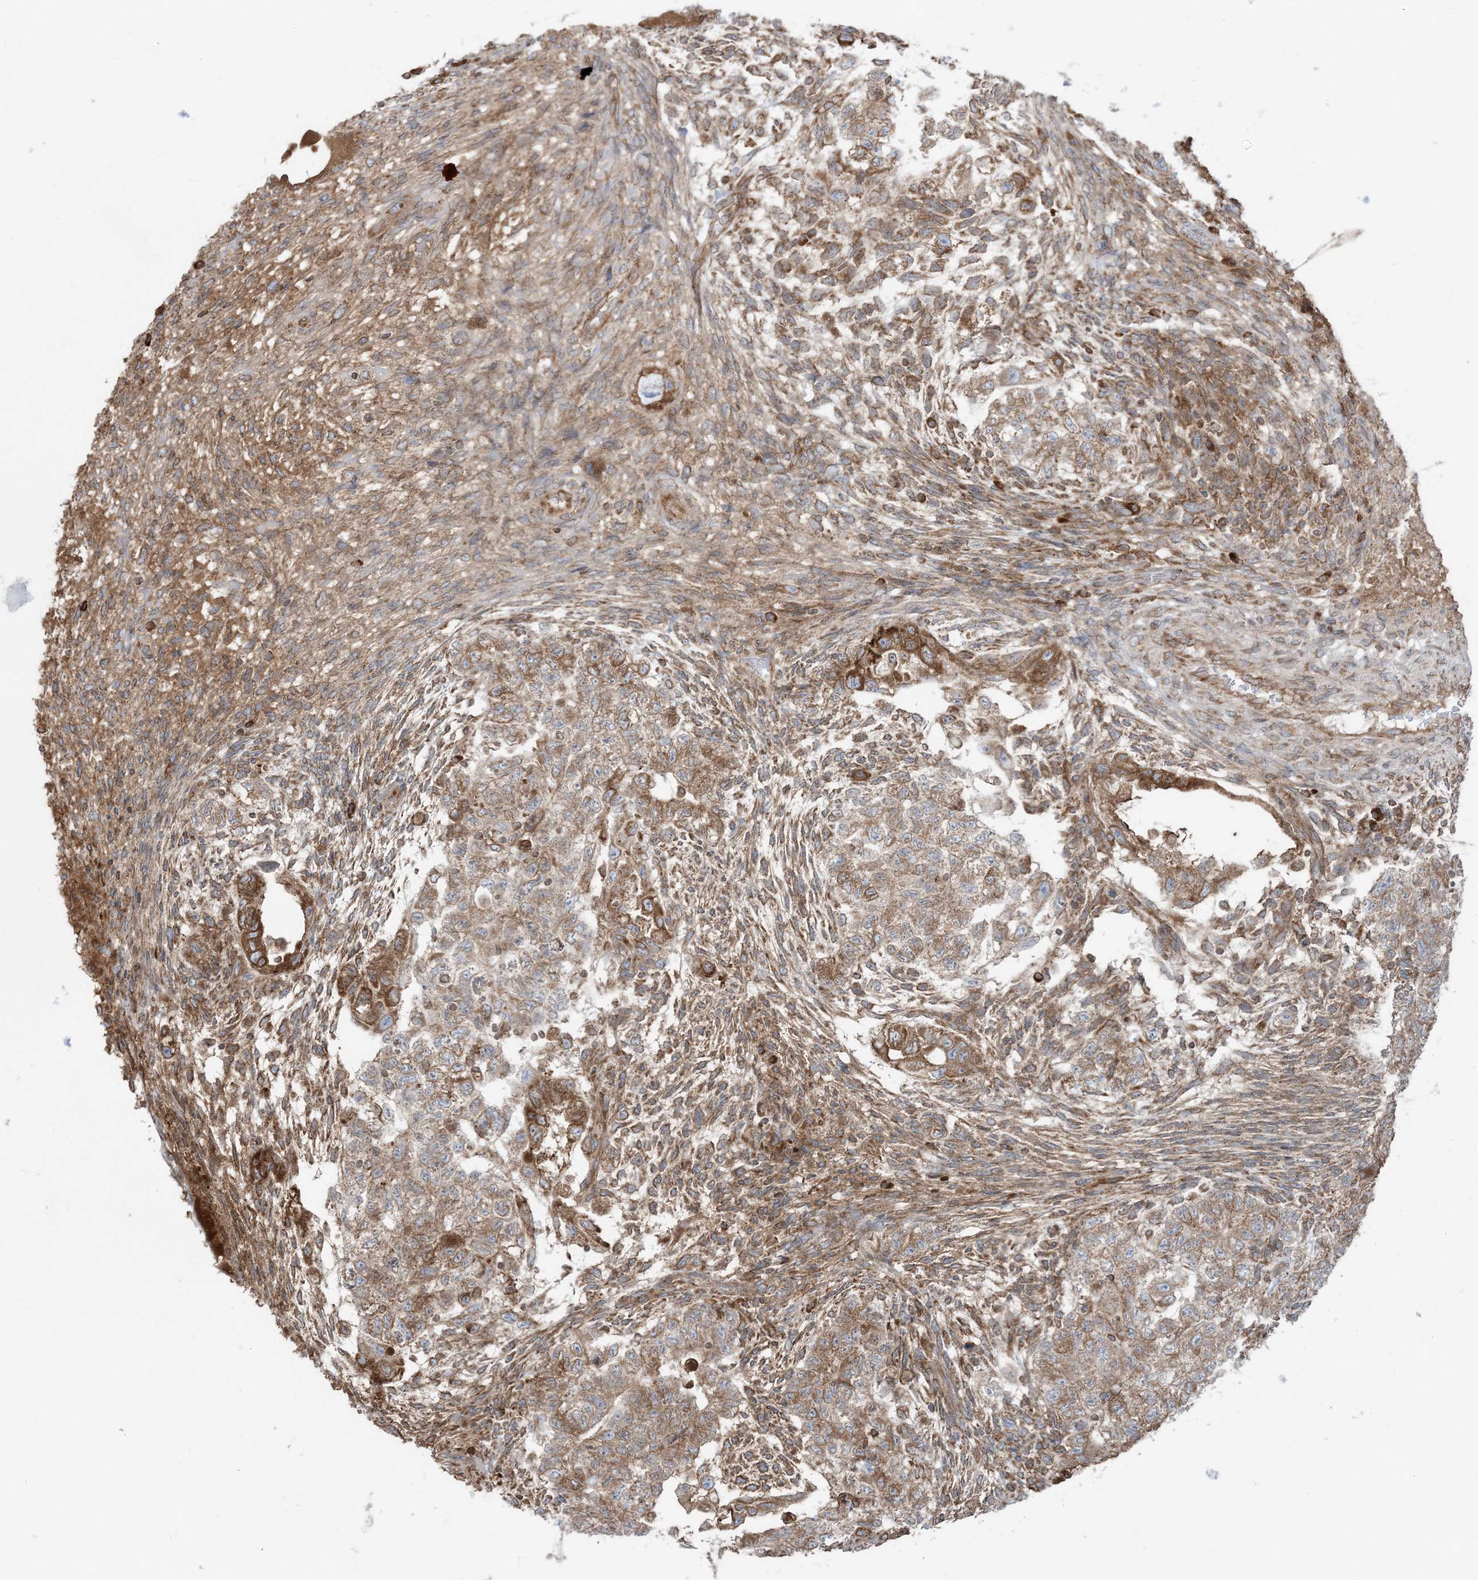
{"staining": {"intensity": "moderate", "quantity": ">75%", "location": "cytoplasmic/membranous"}, "tissue": "testis cancer", "cell_type": "Tumor cells", "image_type": "cancer", "snomed": [{"axis": "morphology", "description": "Carcinoma, Embryonal, NOS"}, {"axis": "topography", "description": "Testis"}], "caption": "Brown immunohistochemical staining in embryonal carcinoma (testis) shows moderate cytoplasmic/membranous expression in about >75% of tumor cells.", "gene": "UBXN4", "patient": {"sex": "male", "age": 36}}